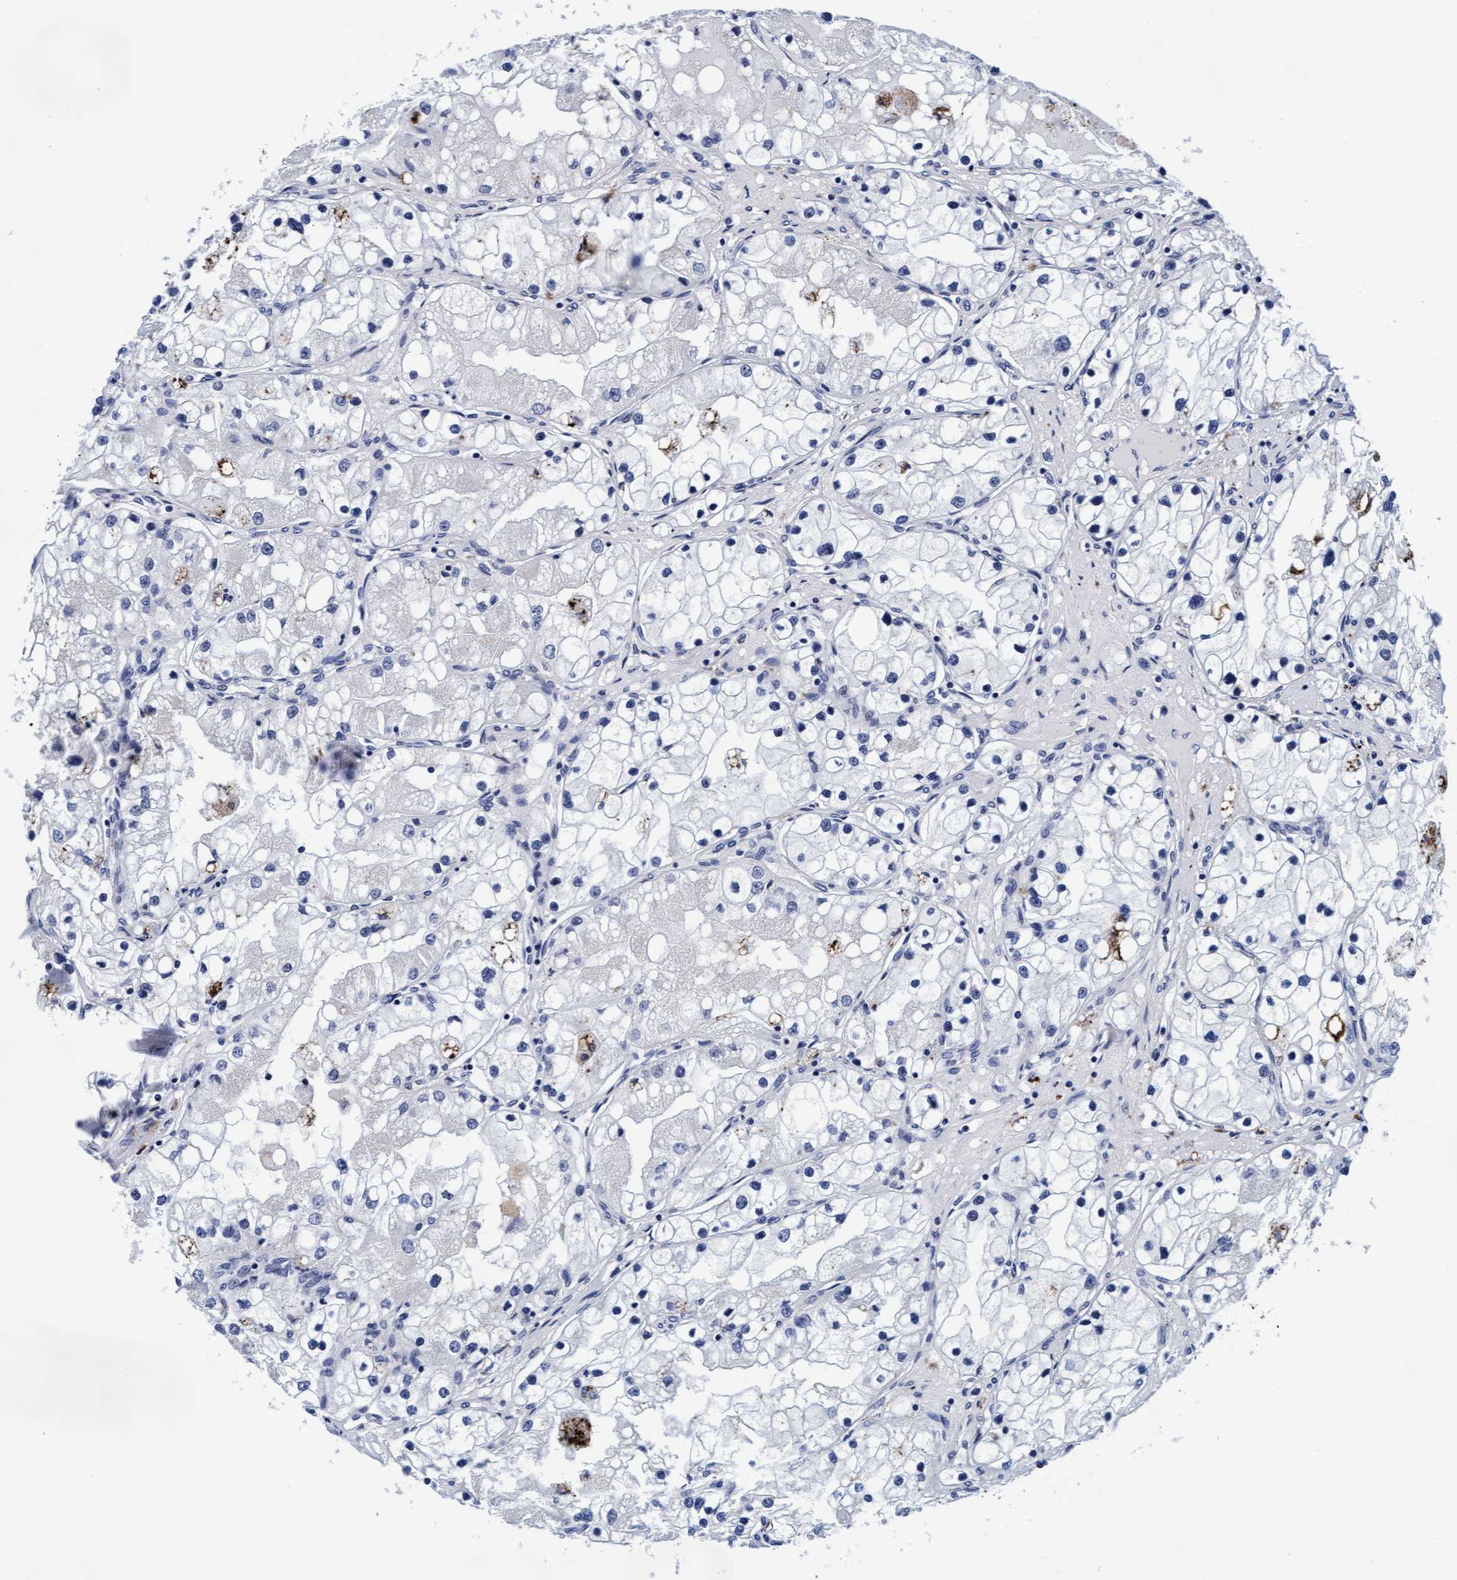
{"staining": {"intensity": "negative", "quantity": "none", "location": "none"}, "tissue": "renal cancer", "cell_type": "Tumor cells", "image_type": "cancer", "snomed": [{"axis": "morphology", "description": "Adenocarcinoma, NOS"}, {"axis": "topography", "description": "Kidney"}], "caption": "Renal cancer (adenocarcinoma) was stained to show a protein in brown. There is no significant positivity in tumor cells.", "gene": "ARSG", "patient": {"sex": "male", "age": 68}}